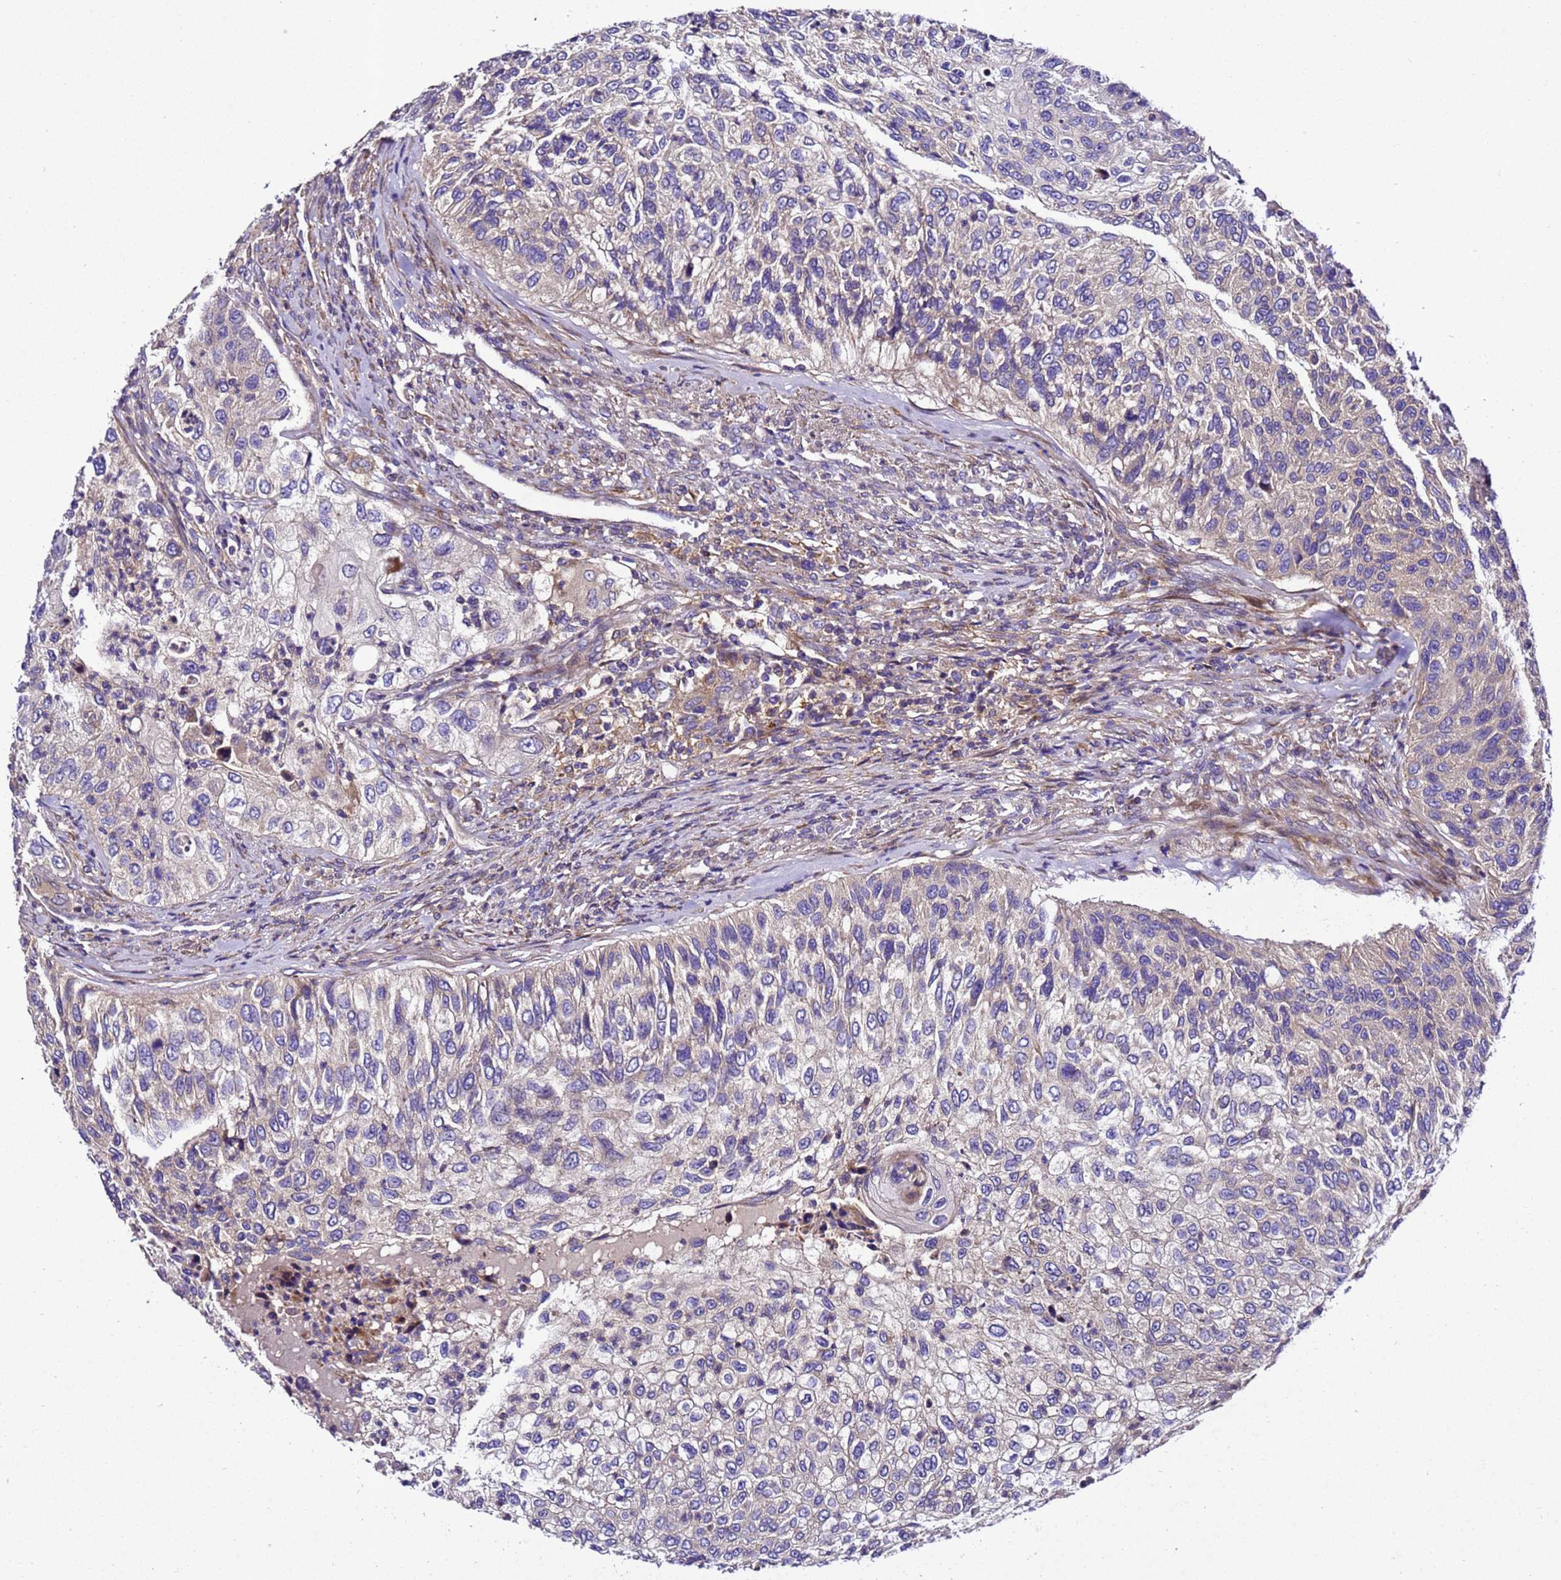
{"staining": {"intensity": "negative", "quantity": "none", "location": "none"}, "tissue": "urothelial cancer", "cell_type": "Tumor cells", "image_type": "cancer", "snomed": [{"axis": "morphology", "description": "Urothelial carcinoma, High grade"}, {"axis": "topography", "description": "Urinary bladder"}], "caption": "An IHC photomicrograph of urothelial cancer is shown. There is no staining in tumor cells of urothelial cancer.", "gene": "ZNF417", "patient": {"sex": "female", "age": 60}}